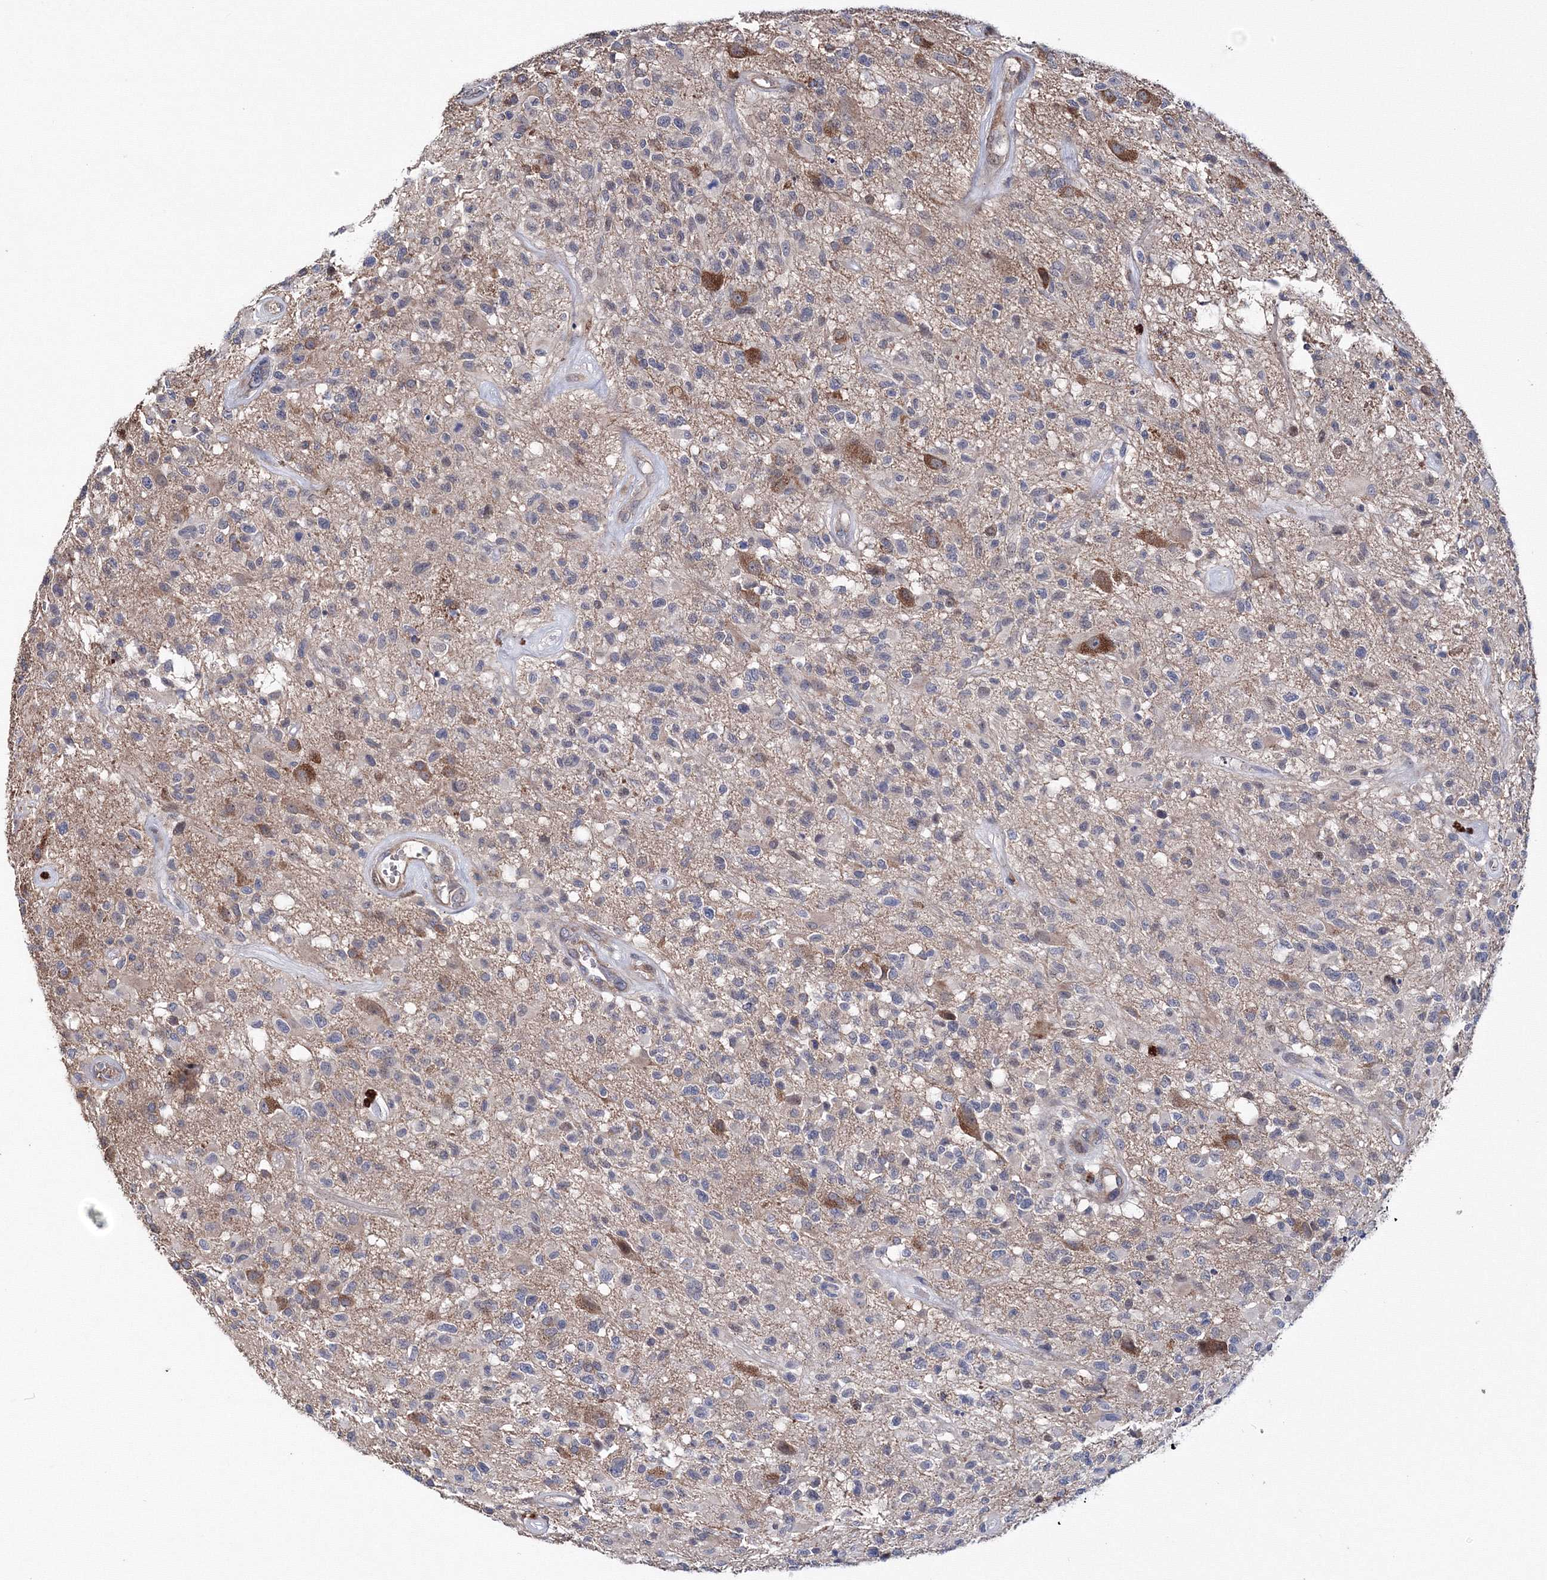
{"staining": {"intensity": "negative", "quantity": "none", "location": "none"}, "tissue": "glioma", "cell_type": "Tumor cells", "image_type": "cancer", "snomed": [{"axis": "morphology", "description": "Glioma, malignant, High grade"}, {"axis": "morphology", "description": "Glioblastoma, NOS"}, {"axis": "topography", "description": "Brain"}], "caption": "Photomicrograph shows no protein positivity in tumor cells of glioma tissue.", "gene": "PPP2R2B", "patient": {"sex": "male", "age": 60}}